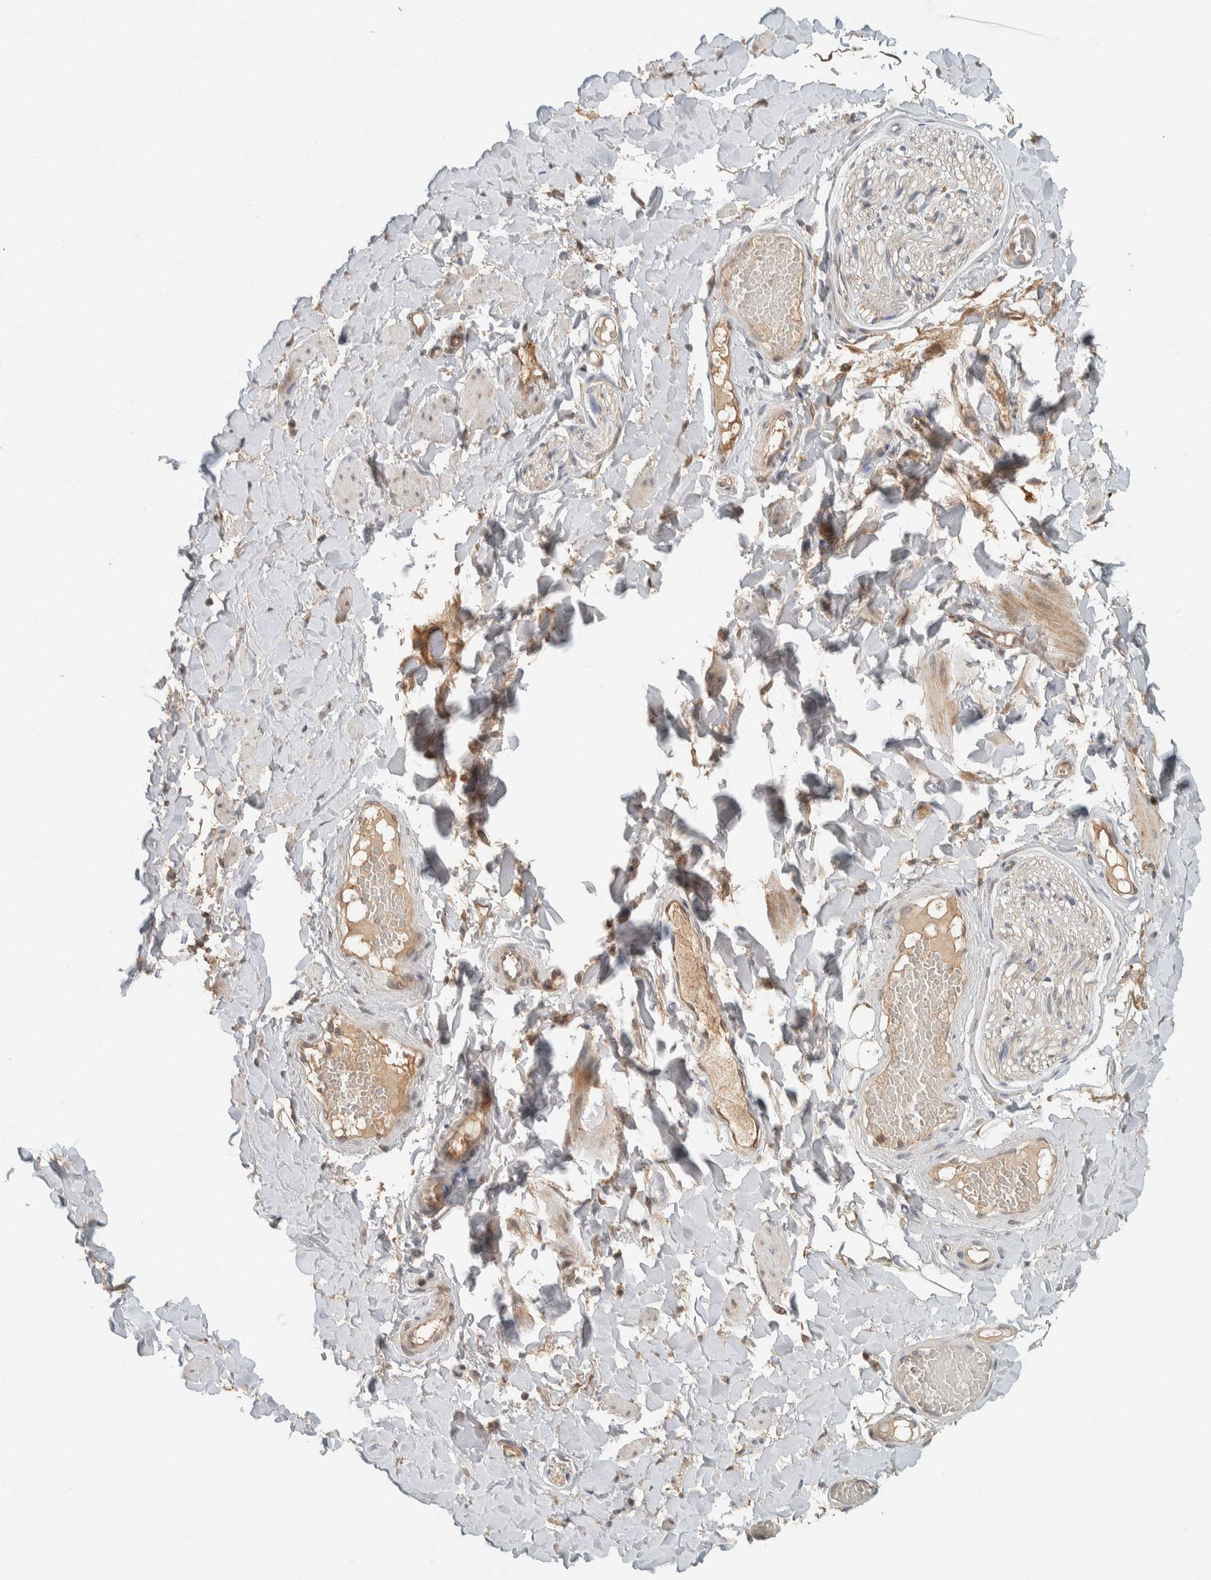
{"staining": {"intensity": "moderate", "quantity": ">75%", "location": "cytoplasmic/membranous"}, "tissue": "adipose tissue", "cell_type": "Adipocytes", "image_type": "normal", "snomed": [{"axis": "morphology", "description": "Normal tissue, NOS"}, {"axis": "topography", "description": "Adipose tissue"}, {"axis": "topography", "description": "Vascular tissue"}, {"axis": "topography", "description": "Peripheral nerve tissue"}], "caption": "IHC staining of normal adipose tissue, which demonstrates medium levels of moderate cytoplasmic/membranous staining in approximately >75% of adipocytes indicating moderate cytoplasmic/membranous protein staining. The staining was performed using DAB (brown) for protein detection and nuclei were counterstained in hematoxylin (blue).", "gene": "ZNF567", "patient": {"sex": "male", "age": 25}}